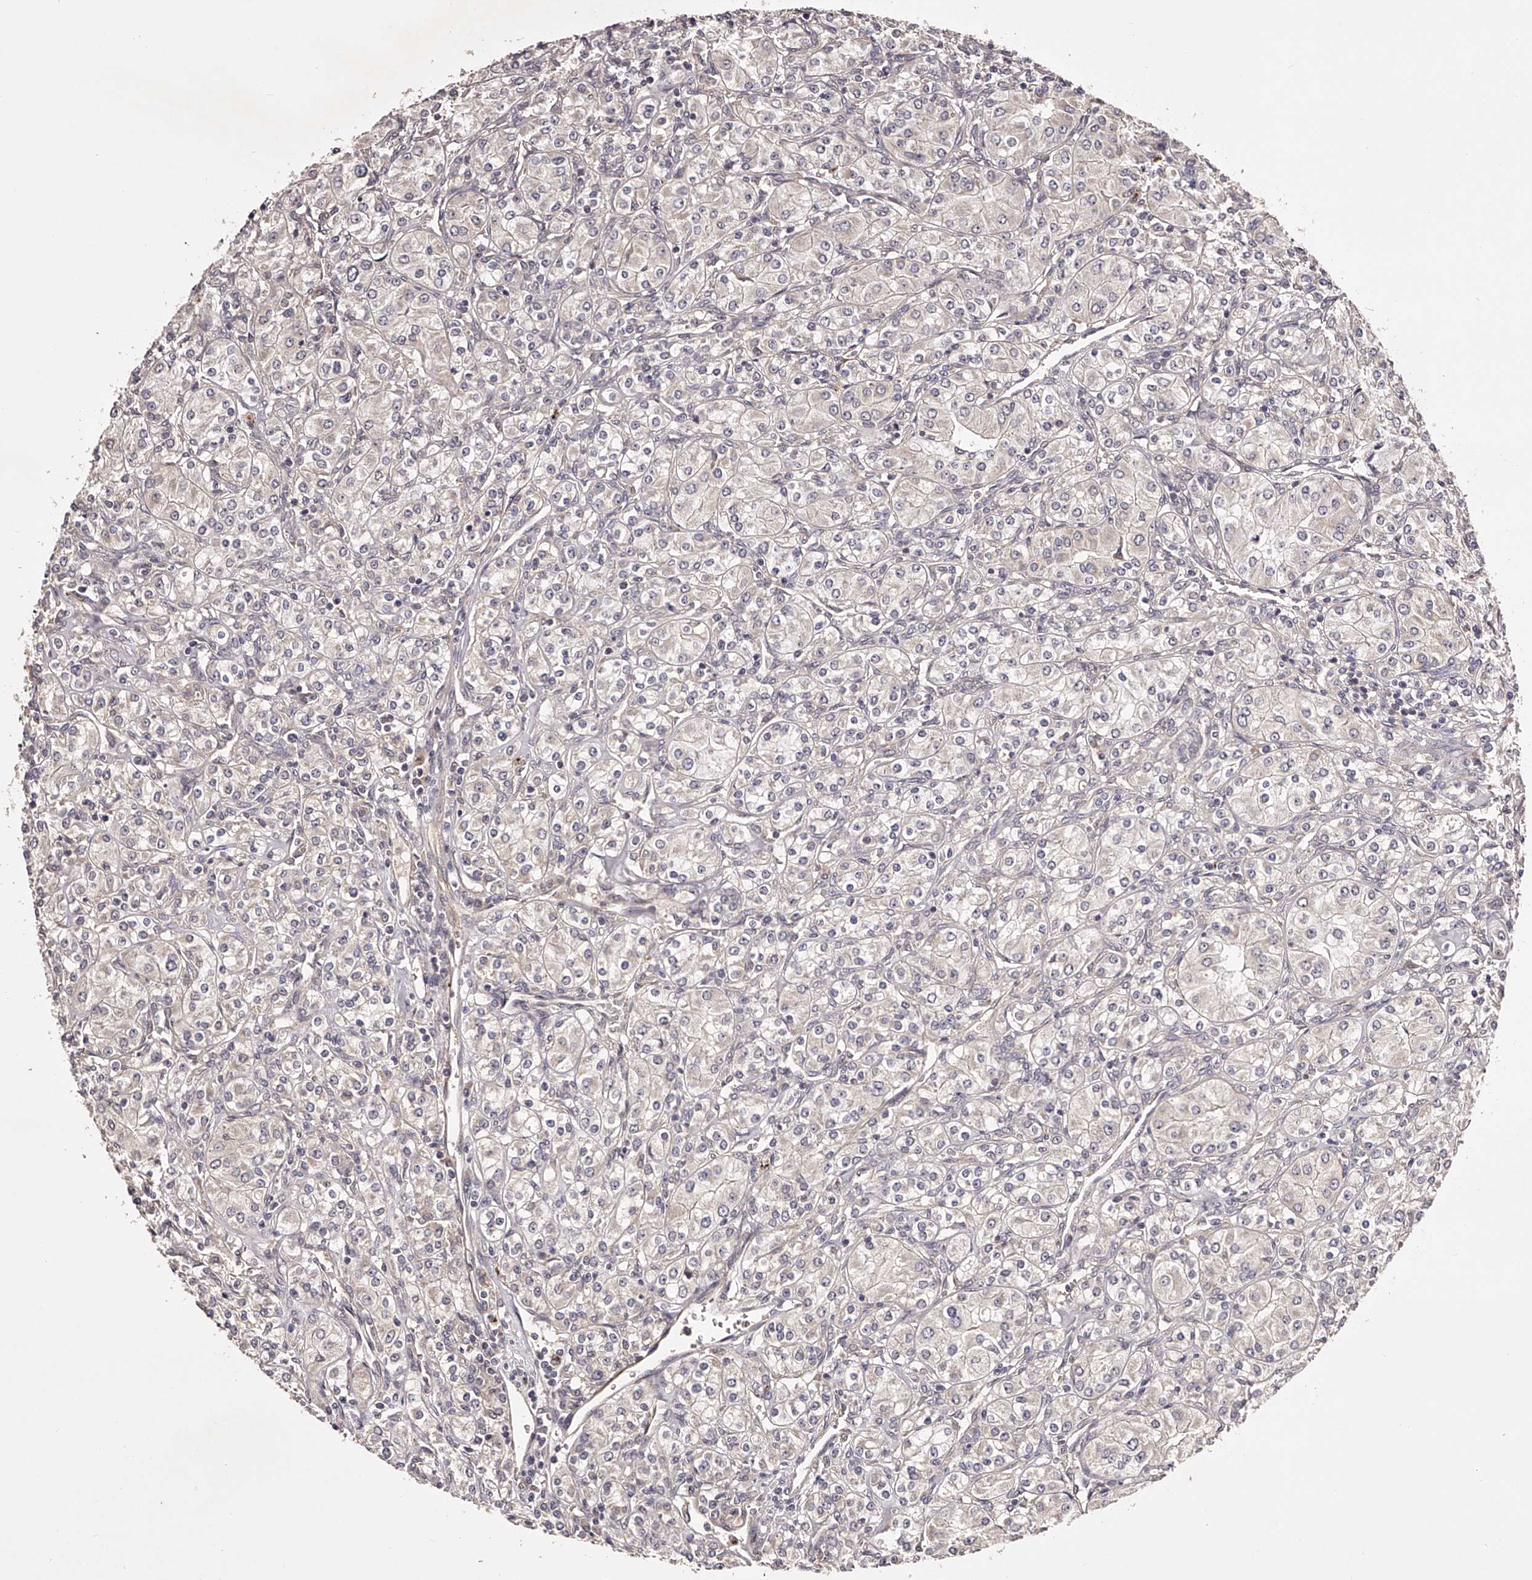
{"staining": {"intensity": "weak", "quantity": "<25%", "location": "cytoplasmic/membranous"}, "tissue": "renal cancer", "cell_type": "Tumor cells", "image_type": "cancer", "snomed": [{"axis": "morphology", "description": "Adenocarcinoma, NOS"}, {"axis": "topography", "description": "Kidney"}], "caption": "A high-resolution photomicrograph shows IHC staining of adenocarcinoma (renal), which reveals no significant expression in tumor cells. (Brightfield microscopy of DAB immunohistochemistry at high magnification).", "gene": "ODF2L", "patient": {"sex": "male", "age": 77}}